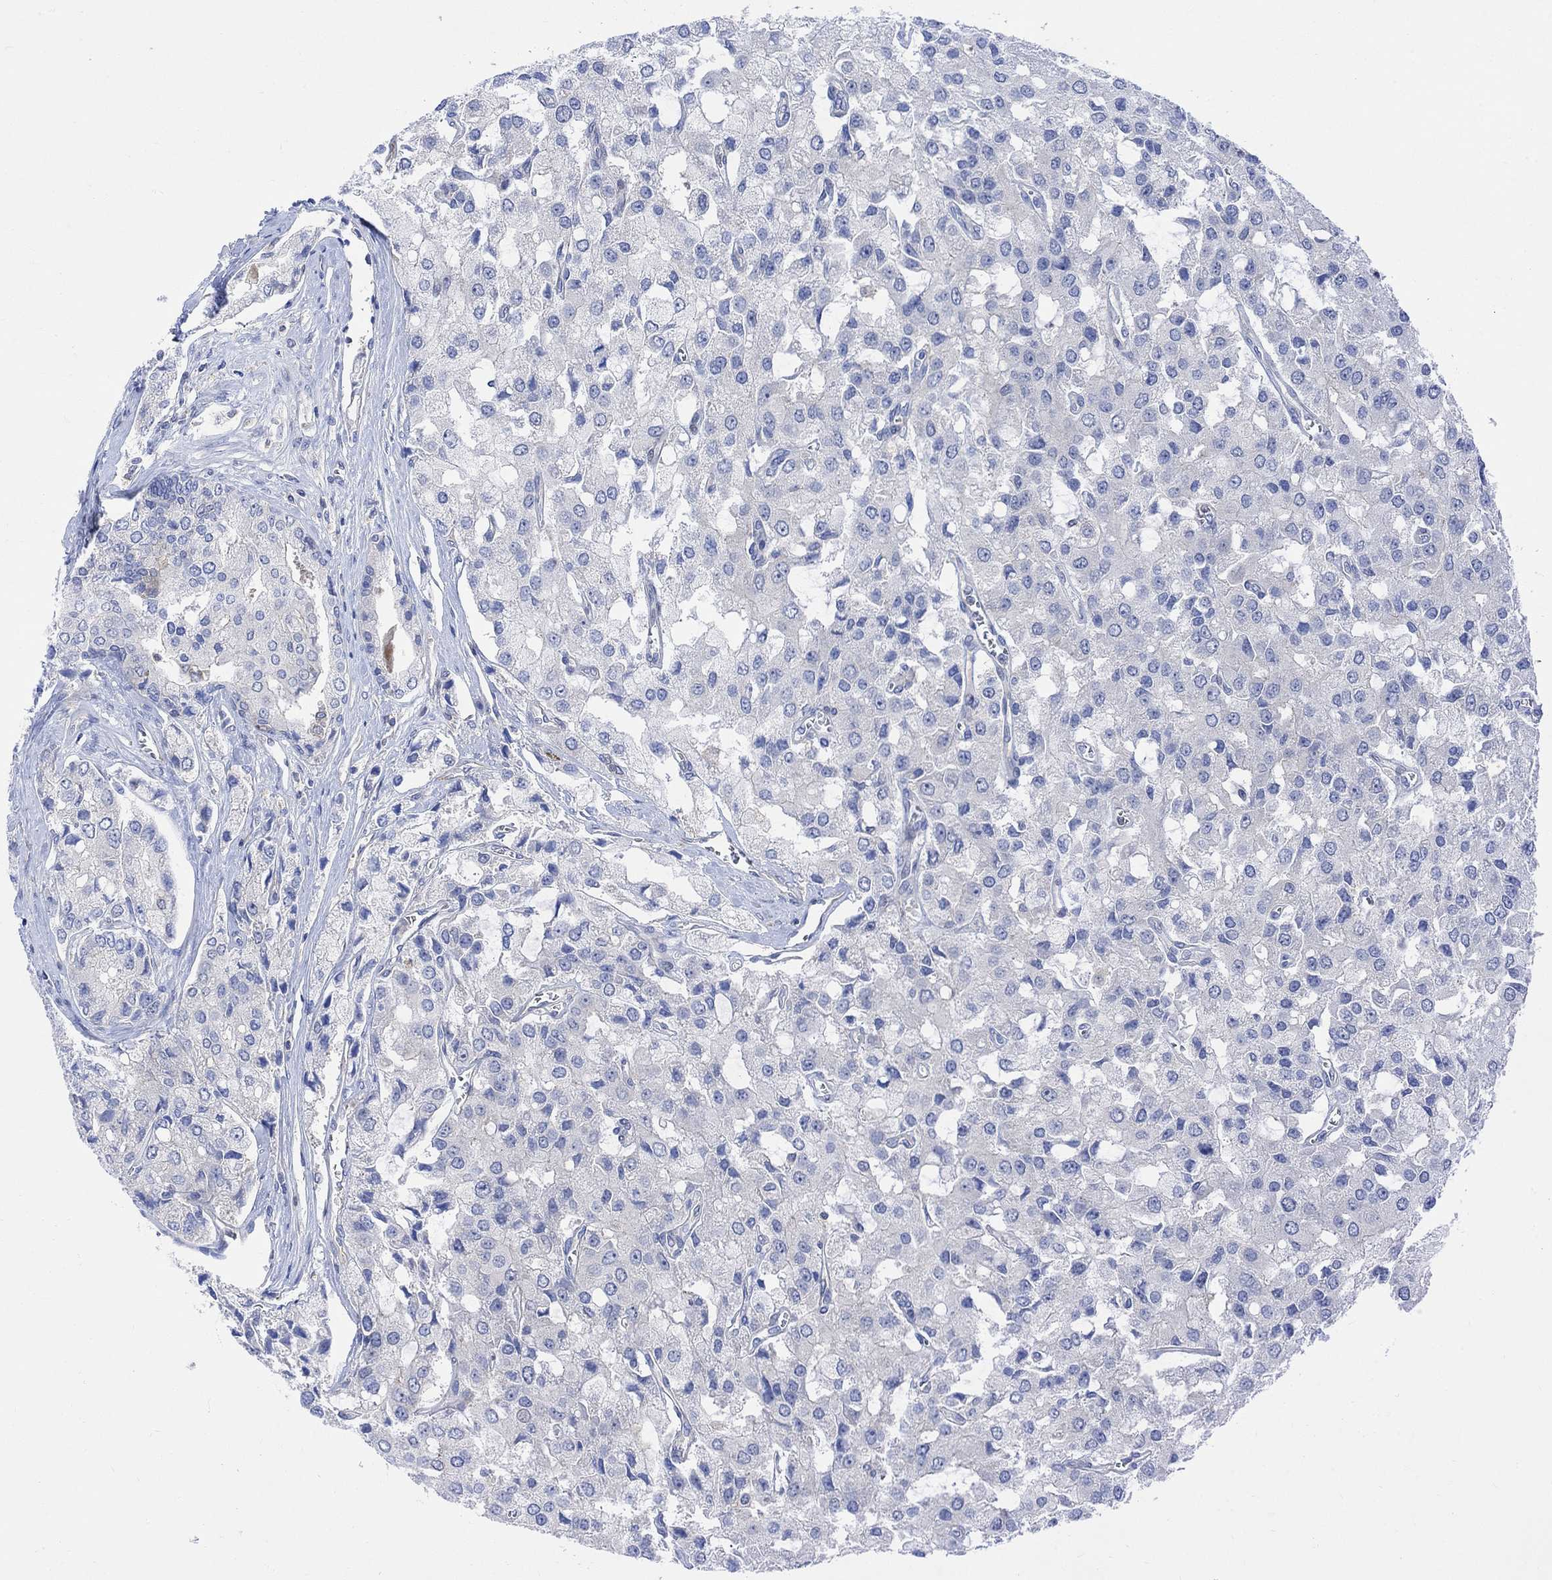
{"staining": {"intensity": "negative", "quantity": "none", "location": "none"}, "tissue": "prostate cancer", "cell_type": "Tumor cells", "image_type": "cancer", "snomed": [{"axis": "morphology", "description": "Adenocarcinoma, NOS"}, {"axis": "topography", "description": "Prostate and seminal vesicle, NOS"}, {"axis": "topography", "description": "Prostate"}], "caption": "A micrograph of prostate cancer stained for a protein displays no brown staining in tumor cells.", "gene": "ARSK", "patient": {"sex": "male", "age": 67}}